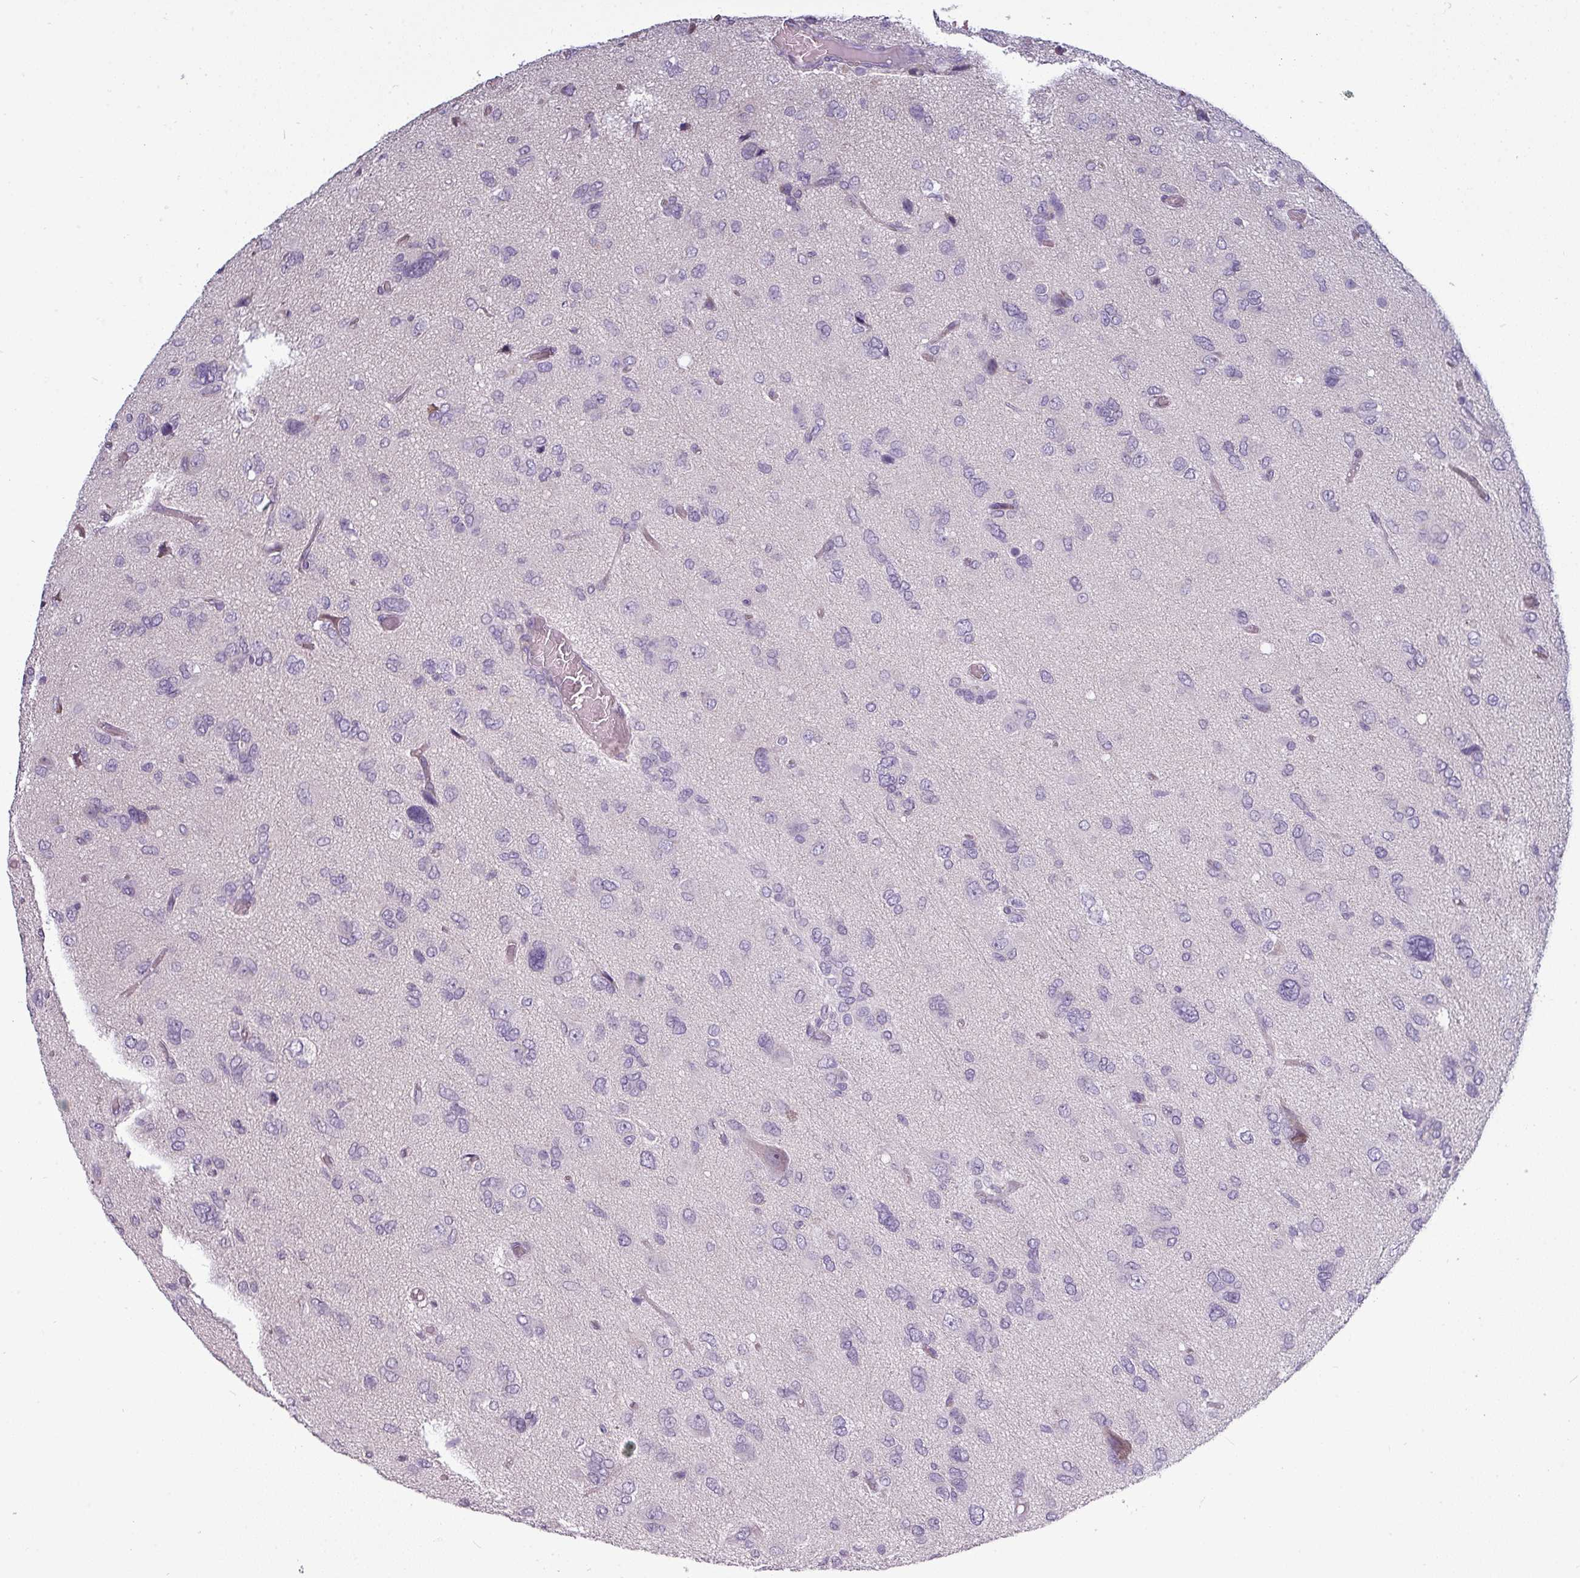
{"staining": {"intensity": "negative", "quantity": "none", "location": "none"}, "tissue": "glioma", "cell_type": "Tumor cells", "image_type": "cancer", "snomed": [{"axis": "morphology", "description": "Glioma, malignant, High grade"}, {"axis": "topography", "description": "Brain"}], "caption": "This is a photomicrograph of immunohistochemistry staining of glioma, which shows no positivity in tumor cells.", "gene": "SLC26A9", "patient": {"sex": "female", "age": 59}}